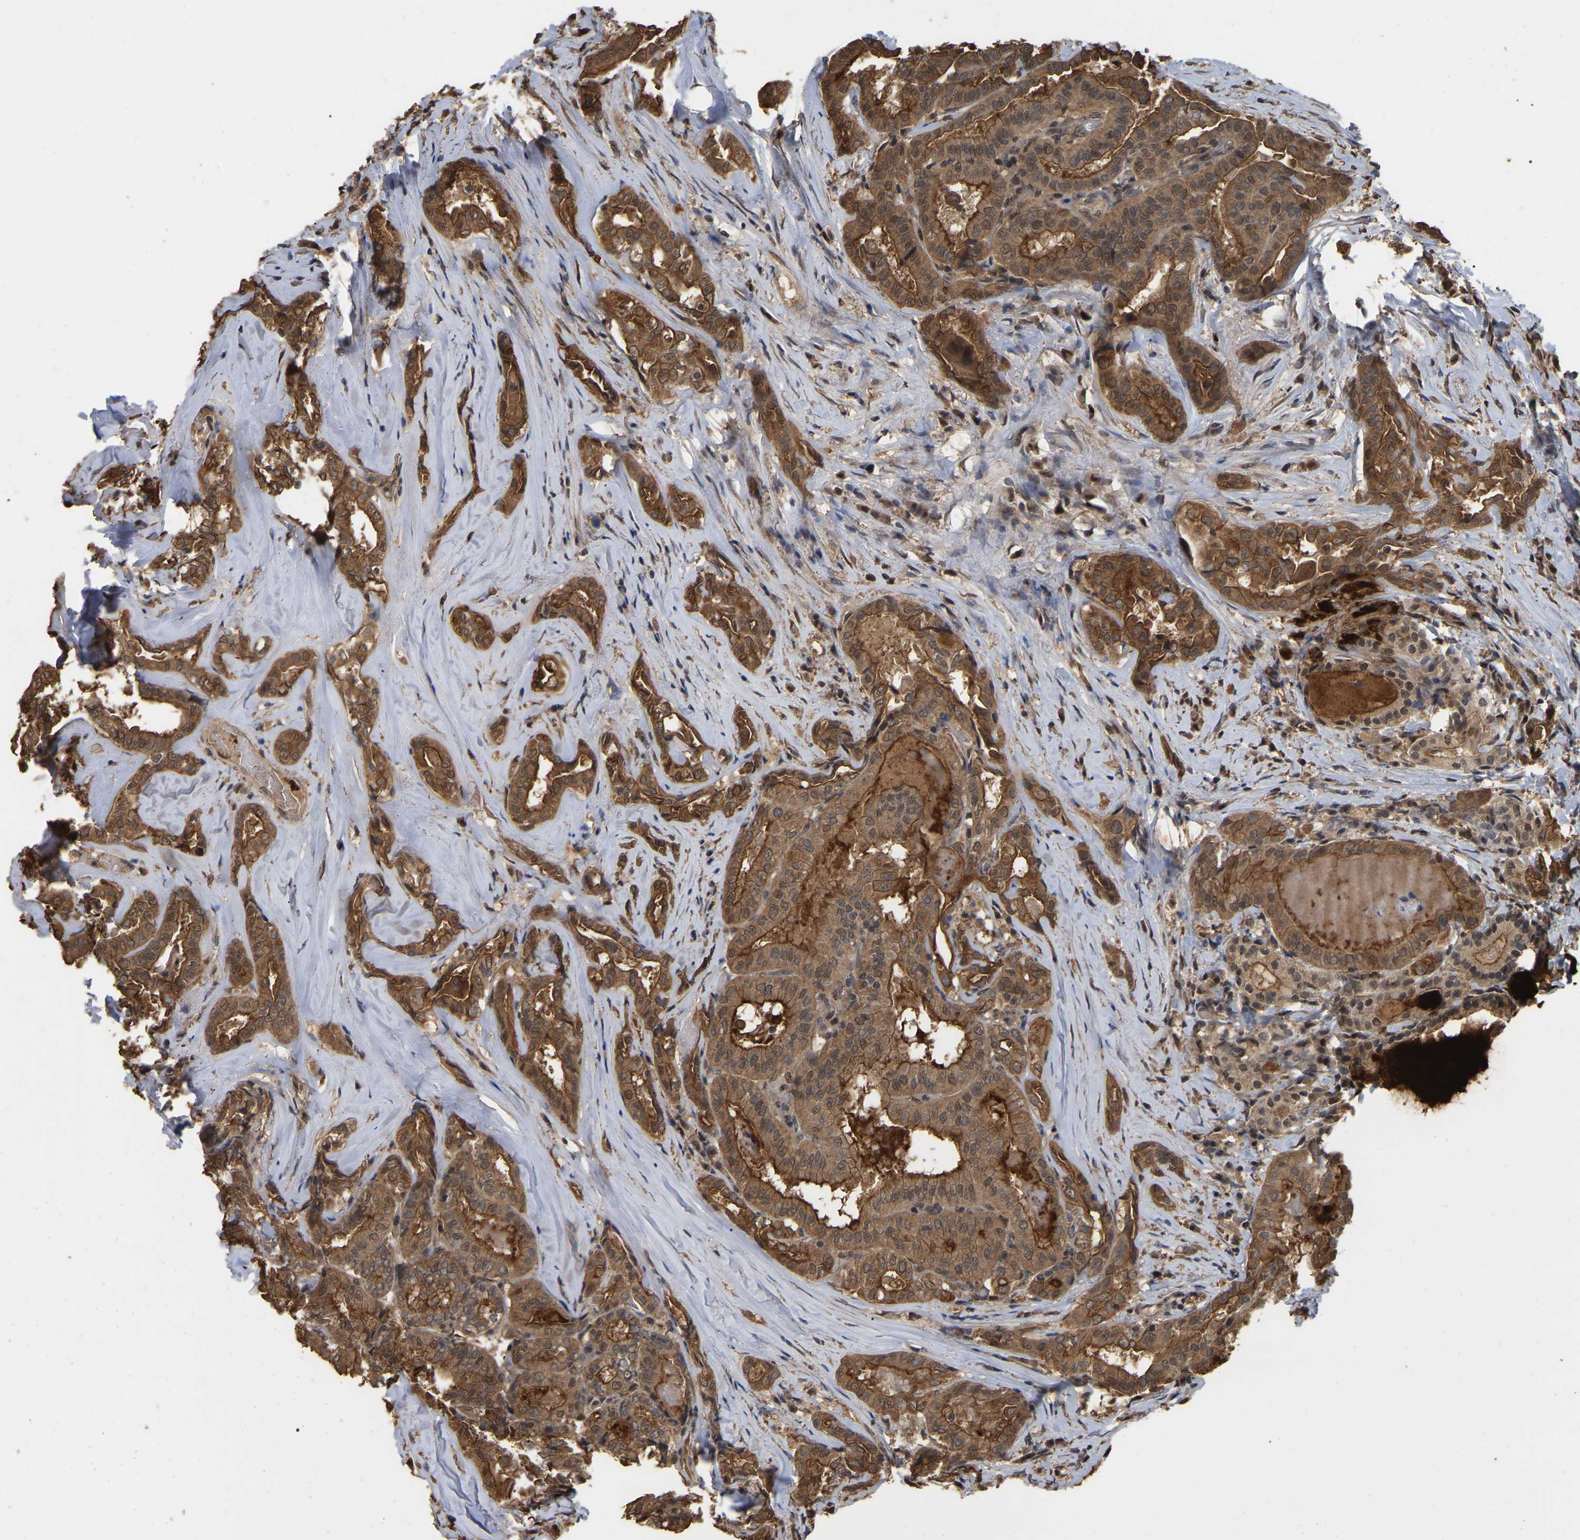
{"staining": {"intensity": "moderate", "quantity": ">75%", "location": "cytoplasmic/membranous"}, "tissue": "thyroid cancer", "cell_type": "Tumor cells", "image_type": "cancer", "snomed": [{"axis": "morphology", "description": "Papillary adenocarcinoma, NOS"}, {"axis": "topography", "description": "Thyroid gland"}], "caption": "Human thyroid cancer stained with a brown dye exhibits moderate cytoplasmic/membranous positive positivity in about >75% of tumor cells.", "gene": "FAM219A", "patient": {"sex": "female", "age": 42}}